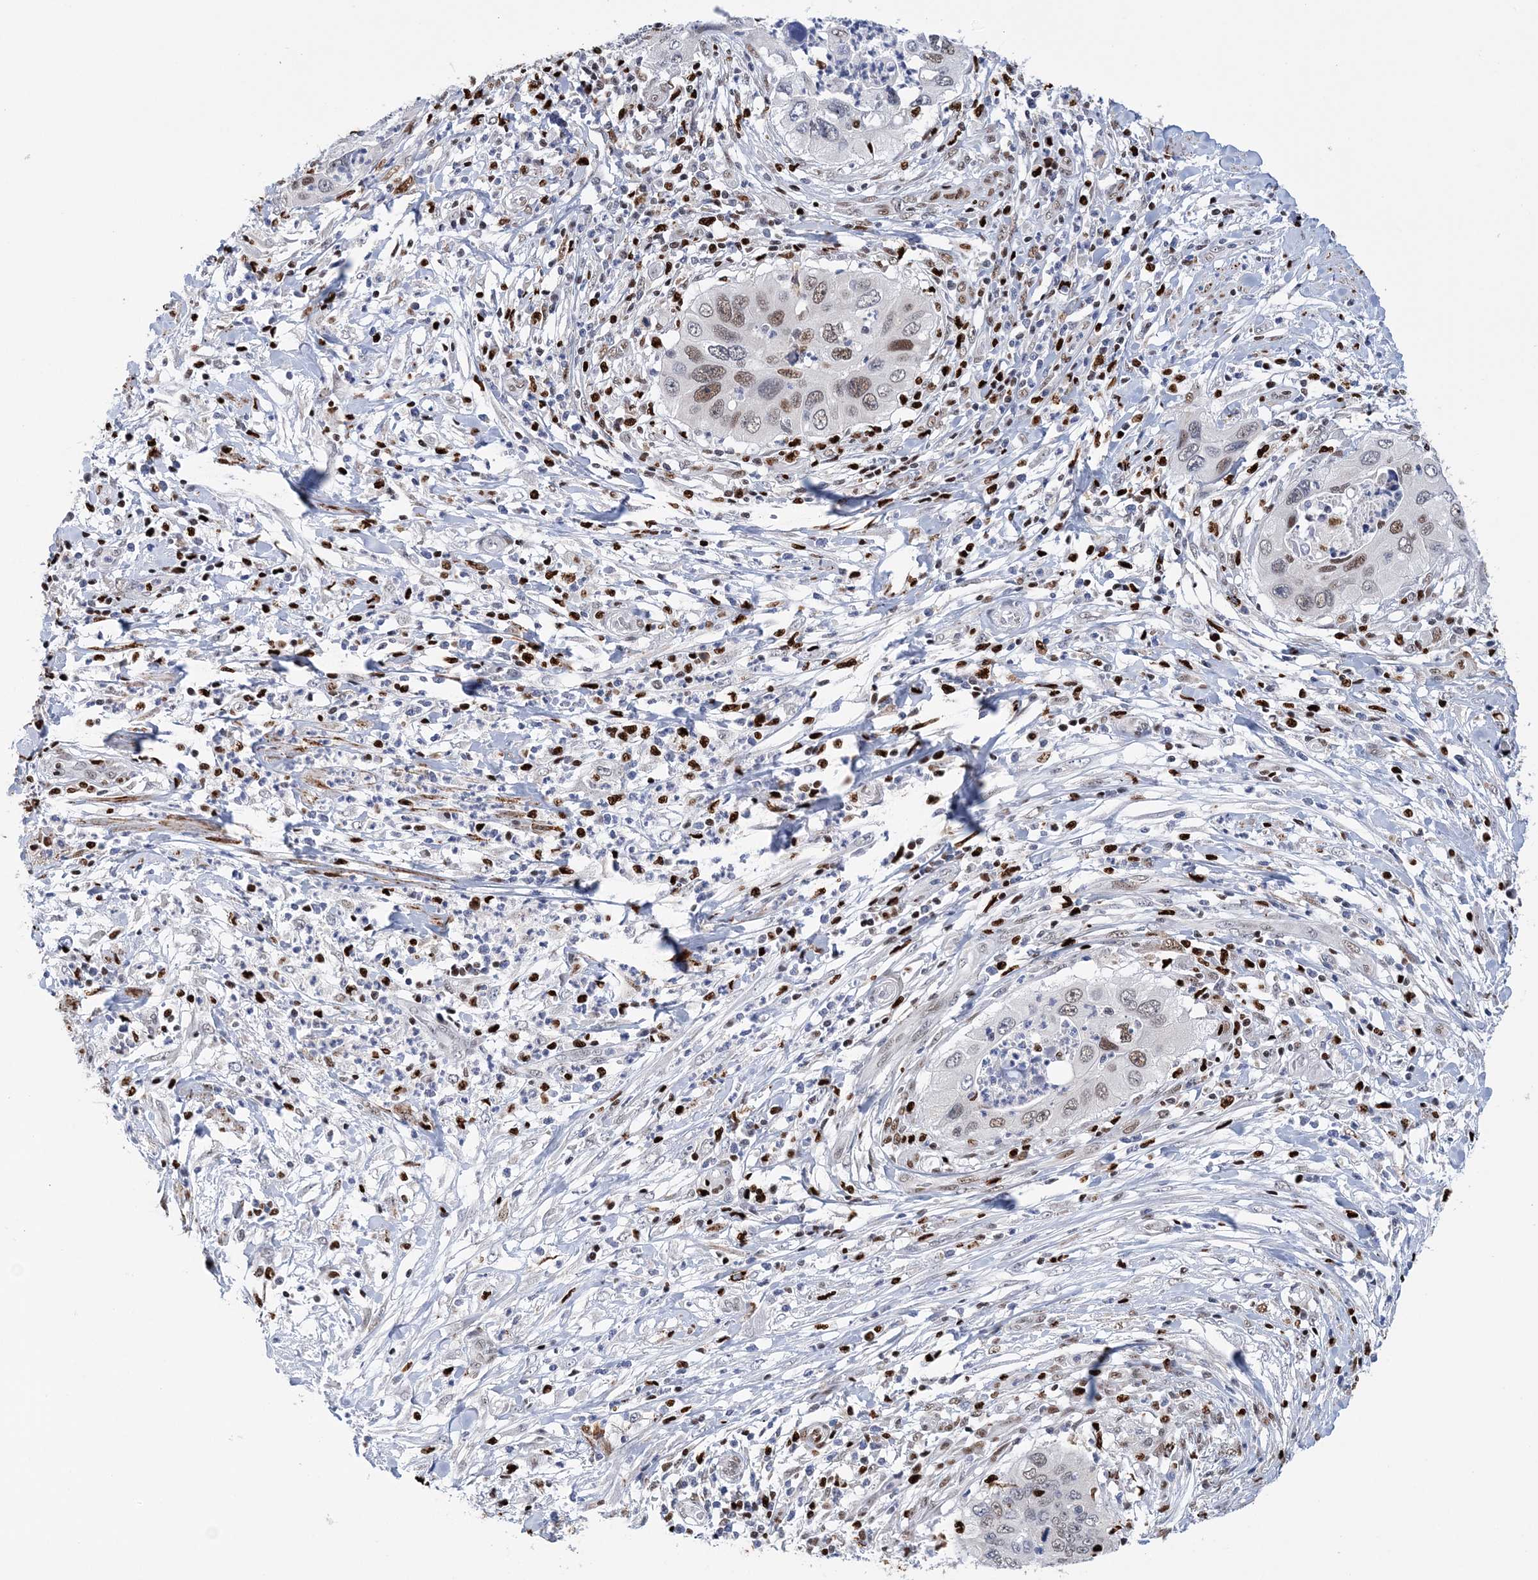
{"staining": {"intensity": "moderate", "quantity": "25%-75%", "location": "nuclear"}, "tissue": "cervical cancer", "cell_type": "Tumor cells", "image_type": "cancer", "snomed": [{"axis": "morphology", "description": "Squamous cell carcinoma, NOS"}, {"axis": "topography", "description": "Cervix"}], "caption": "Immunohistochemistry (IHC) of cervical cancer (squamous cell carcinoma) demonstrates medium levels of moderate nuclear staining in approximately 25%-75% of tumor cells. (DAB IHC with brightfield microscopy, high magnification).", "gene": "NIT2", "patient": {"sex": "female", "age": 38}}